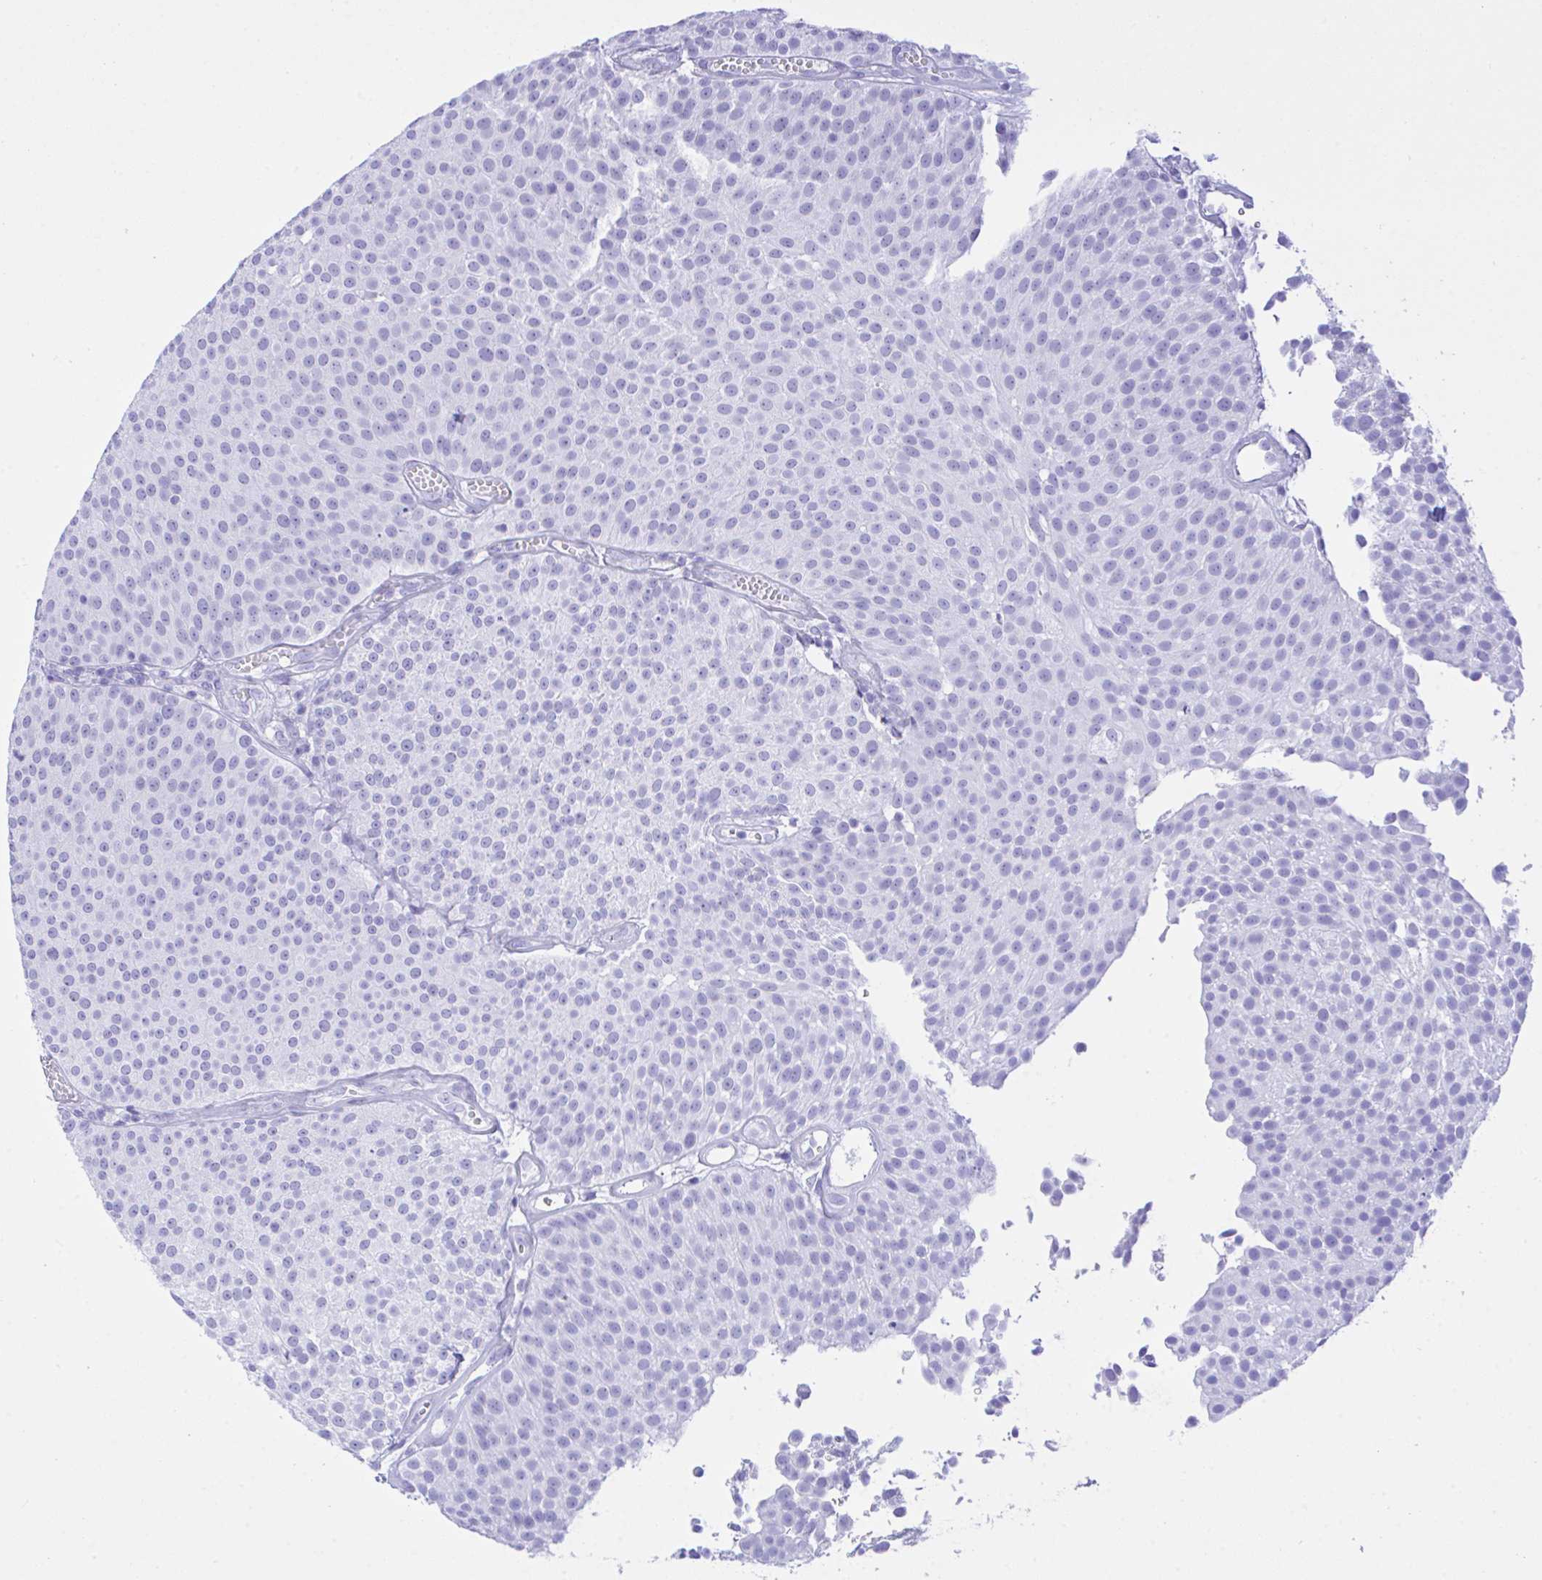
{"staining": {"intensity": "negative", "quantity": "none", "location": "none"}, "tissue": "urothelial cancer", "cell_type": "Tumor cells", "image_type": "cancer", "snomed": [{"axis": "morphology", "description": "Urothelial carcinoma, Low grade"}, {"axis": "topography", "description": "Urinary bladder"}], "caption": "Protein analysis of urothelial cancer shows no significant positivity in tumor cells.", "gene": "SELENOV", "patient": {"sex": "female", "age": 79}}